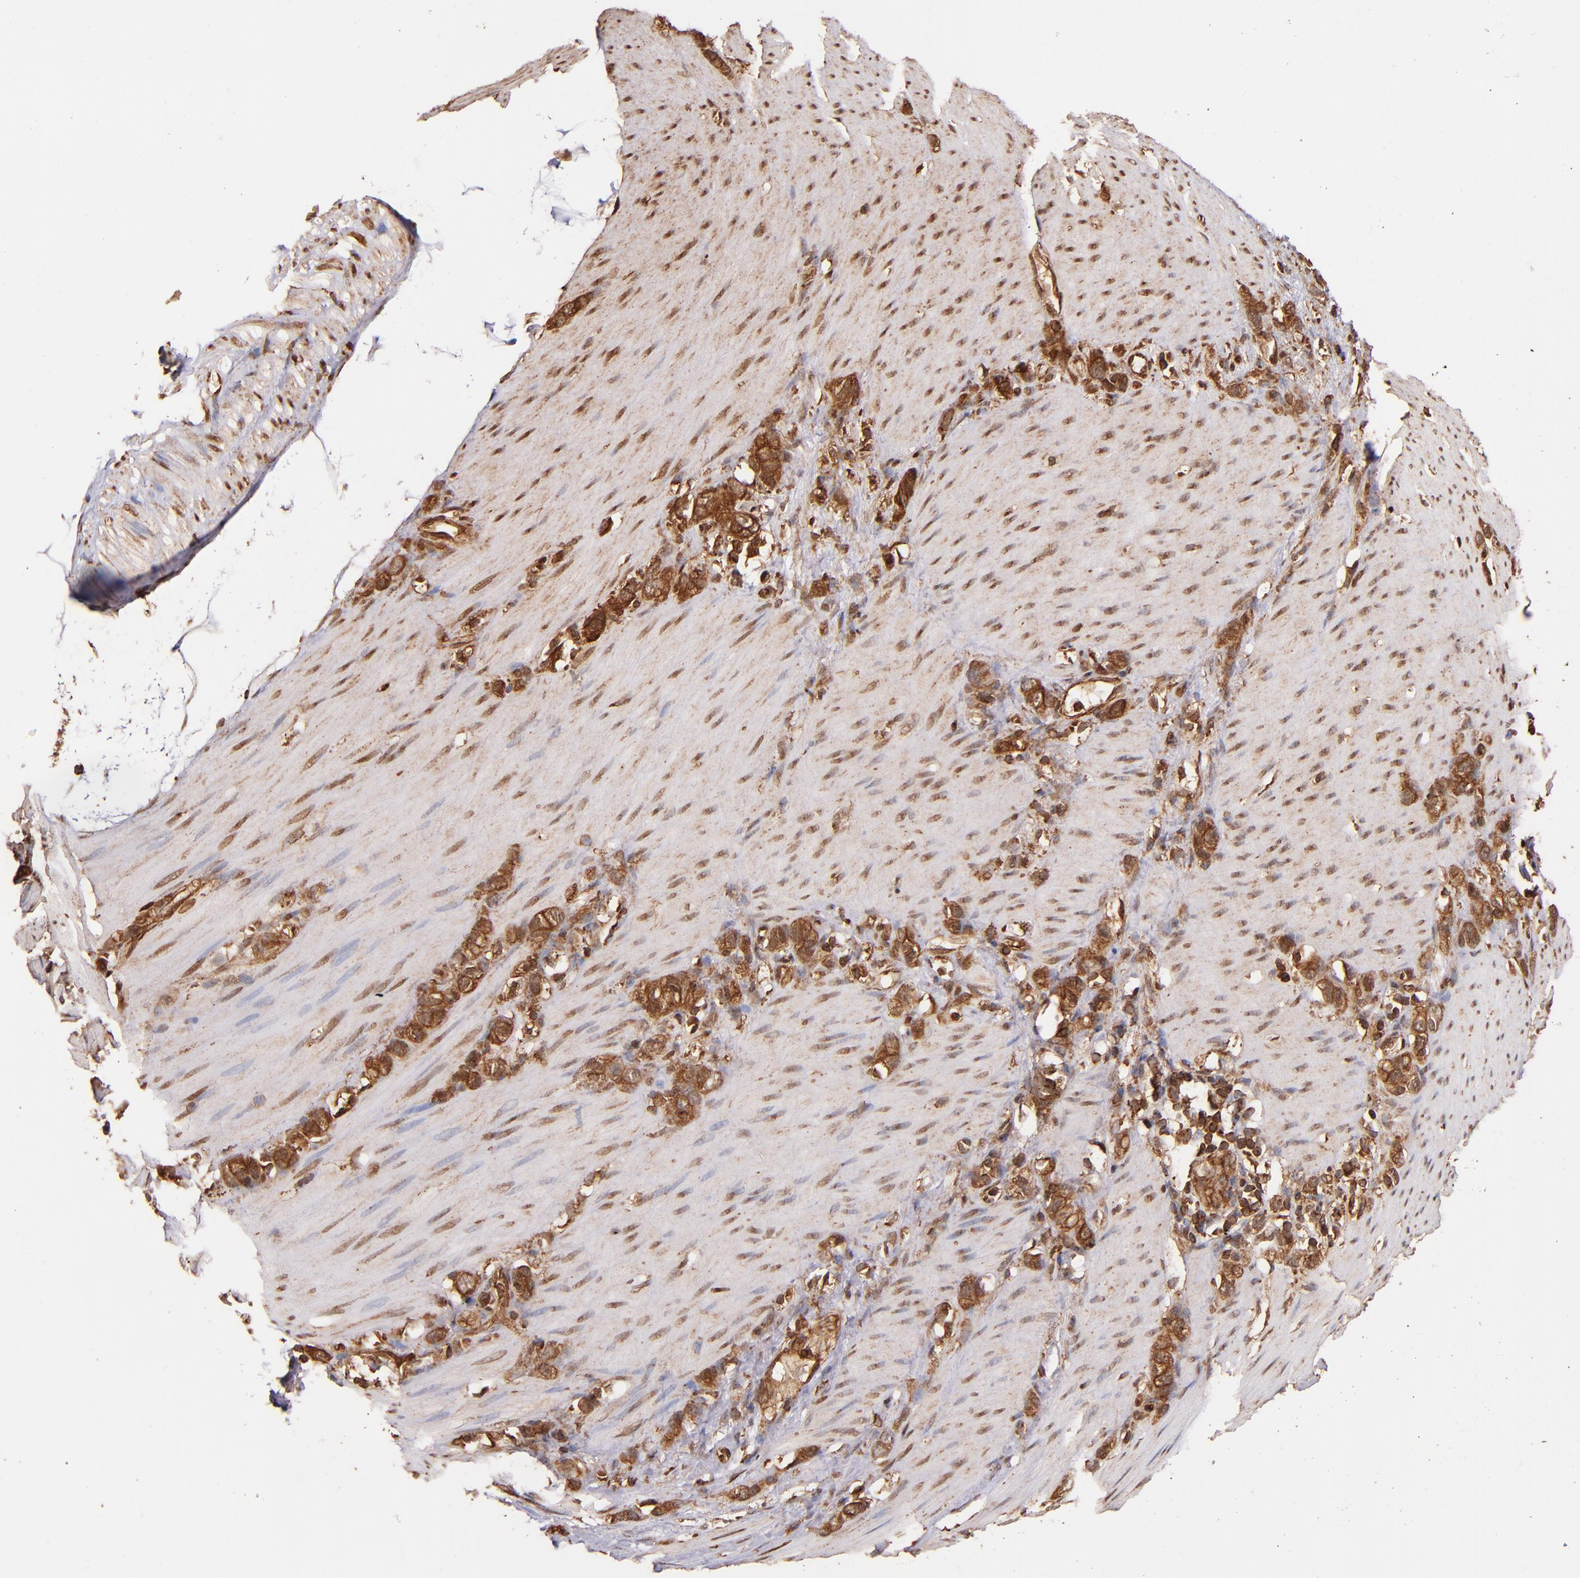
{"staining": {"intensity": "strong", "quantity": ">75%", "location": "cytoplasmic/membranous"}, "tissue": "stomach cancer", "cell_type": "Tumor cells", "image_type": "cancer", "snomed": [{"axis": "morphology", "description": "Normal tissue, NOS"}, {"axis": "morphology", "description": "Adenocarcinoma, NOS"}, {"axis": "morphology", "description": "Adenocarcinoma, High grade"}, {"axis": "topography", "description": "Stomach, upper"}, {"axis": "topography", "description": "Stomach"}], "caption": "IHC of stomach adenocarcinoma demonstrates high levels of strong cytoplasmic/membranous expression in approximately >75% of tumor cells. (DAB (3,3'-diaminobenzidine) = brown stain, brightfield microscopy at high magnification).", "gene": "STX8", "patient": {"sex": "female", "age": 65}}